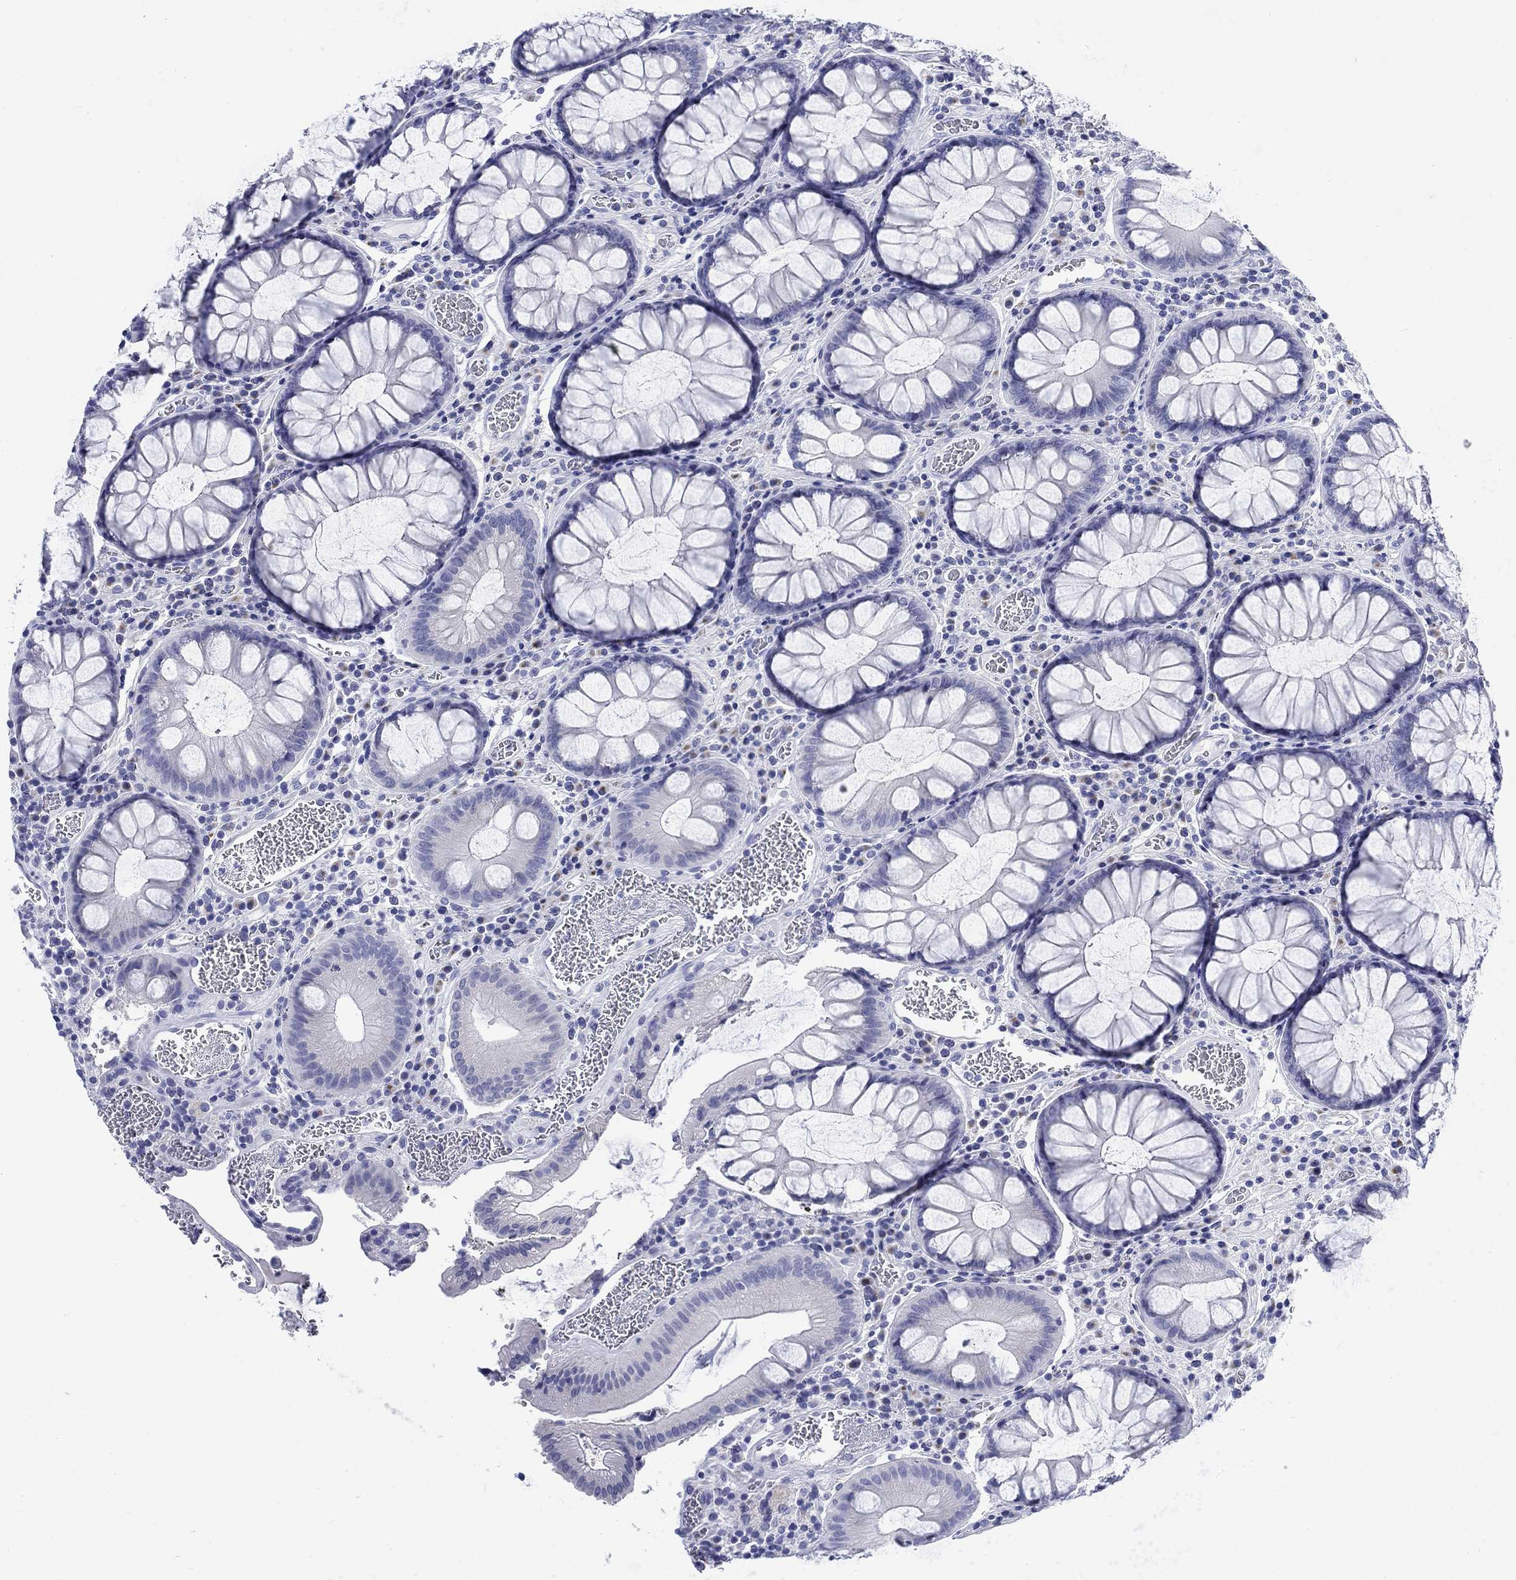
{"staining": {"intensity": "negative", "quantity": "none", "location": "none"}, "tissue": "colorectal cancer", "cell_type": "Tumor cells", "image_type": "cancer", "snomed": [{"axis": "morphology", "description": "Adenocarcinoma, NOS"}, {"axis": "topography", "description": "Colon"}], "caption": "Colorectal adenocarcinoma was stained to show a protein in brown. There is no significant positivity in tumor cells.", "gene": "KRT76", "patient": {"sex": "female", "age": 48}}